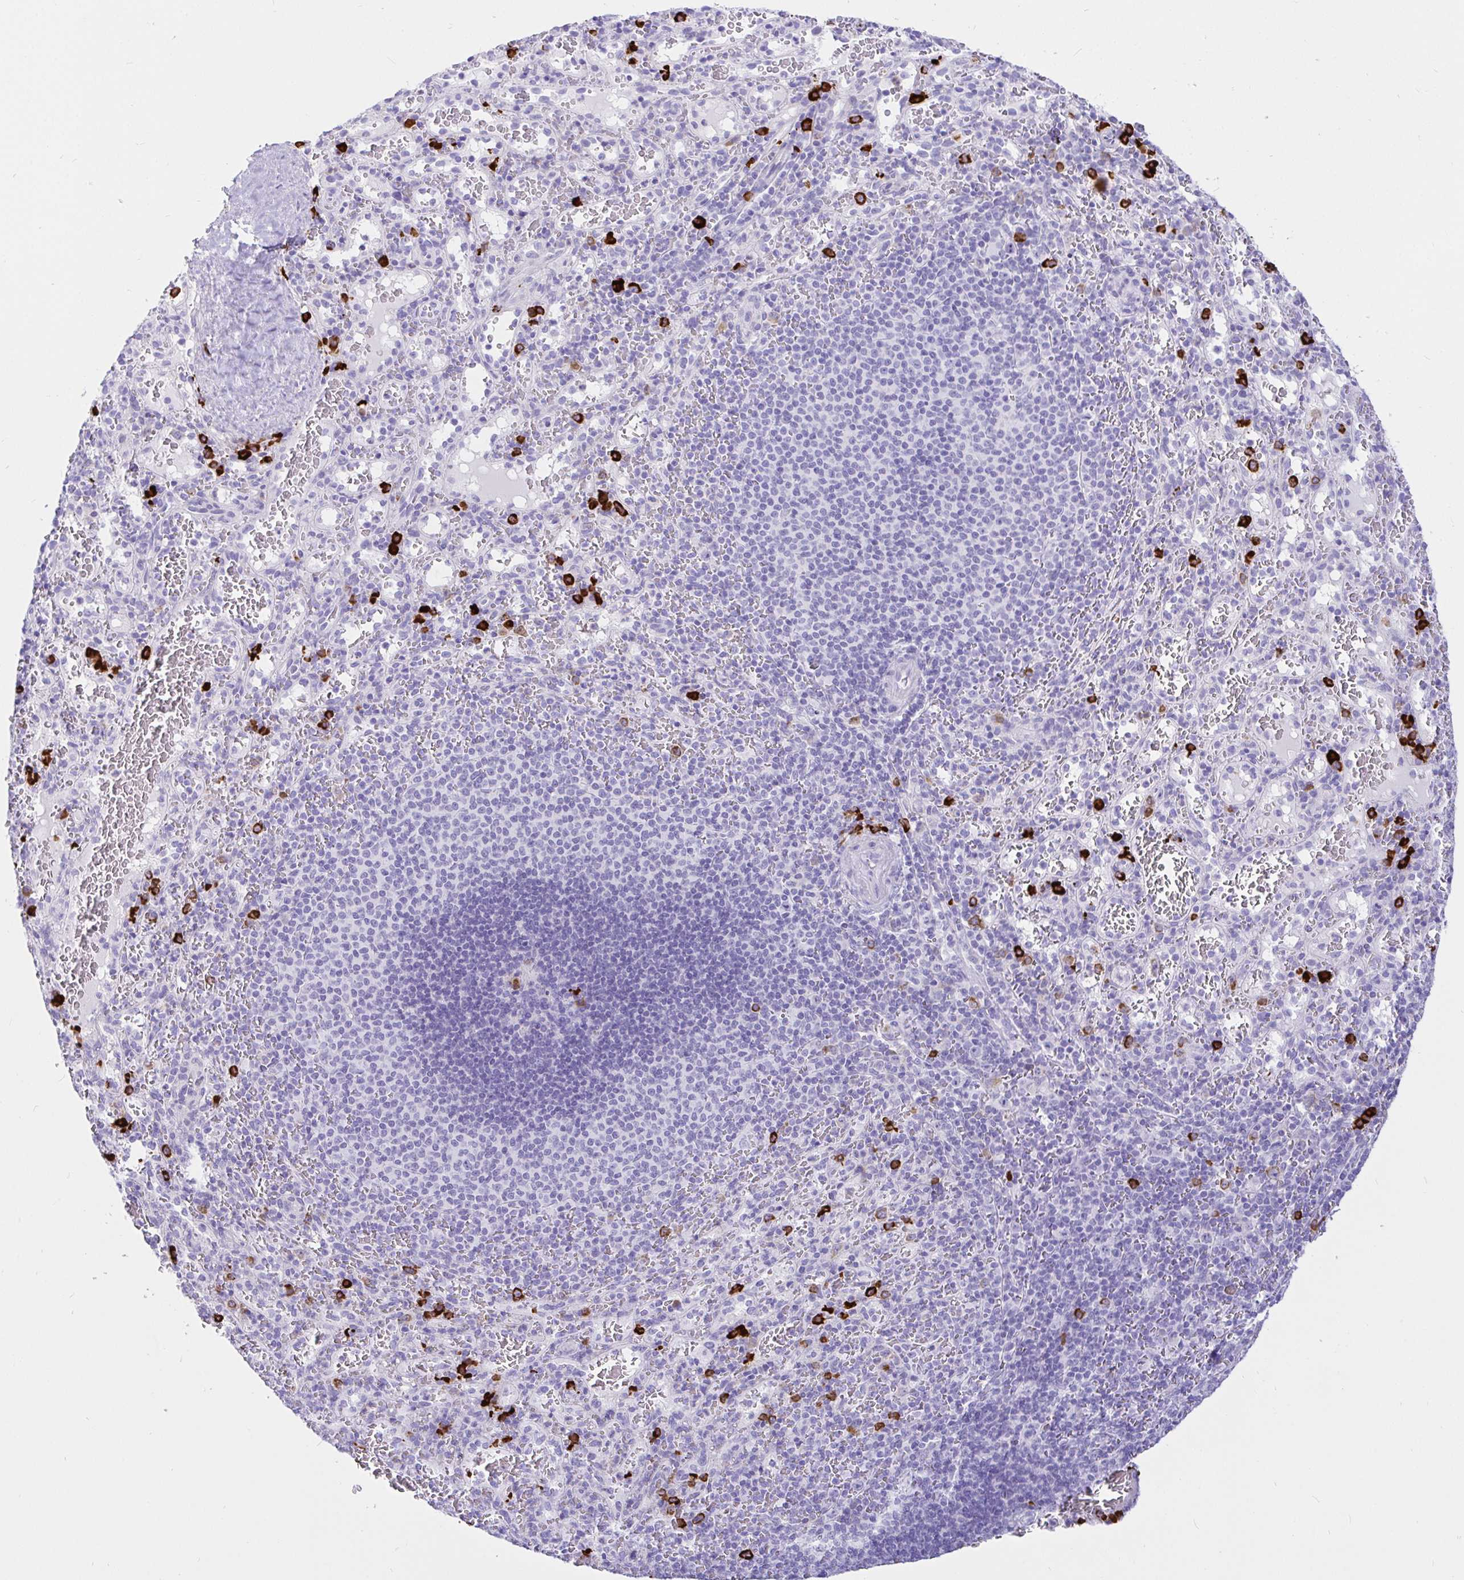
{"staining": {"intensity": "strong", "quantity": "<25%", "location": "cytoplasmic/membranous"}, "tissue": "spleen", "cell_type": "Cells in red pulp", "image_type": "normal", "snomed": [{"axis": "morphology", "description": "Normal tissue, NOS"}, {"axis": "topography", "description": "Spleen"}], "caption": "Immunohistochemical staining of benign spleen demonstrates medium levels of strong cytoplasmic/membranous expression in about <25% of cells in red pulp.", "gene": "CCDC62", "patient": {"sex": "male", "age": 57}}